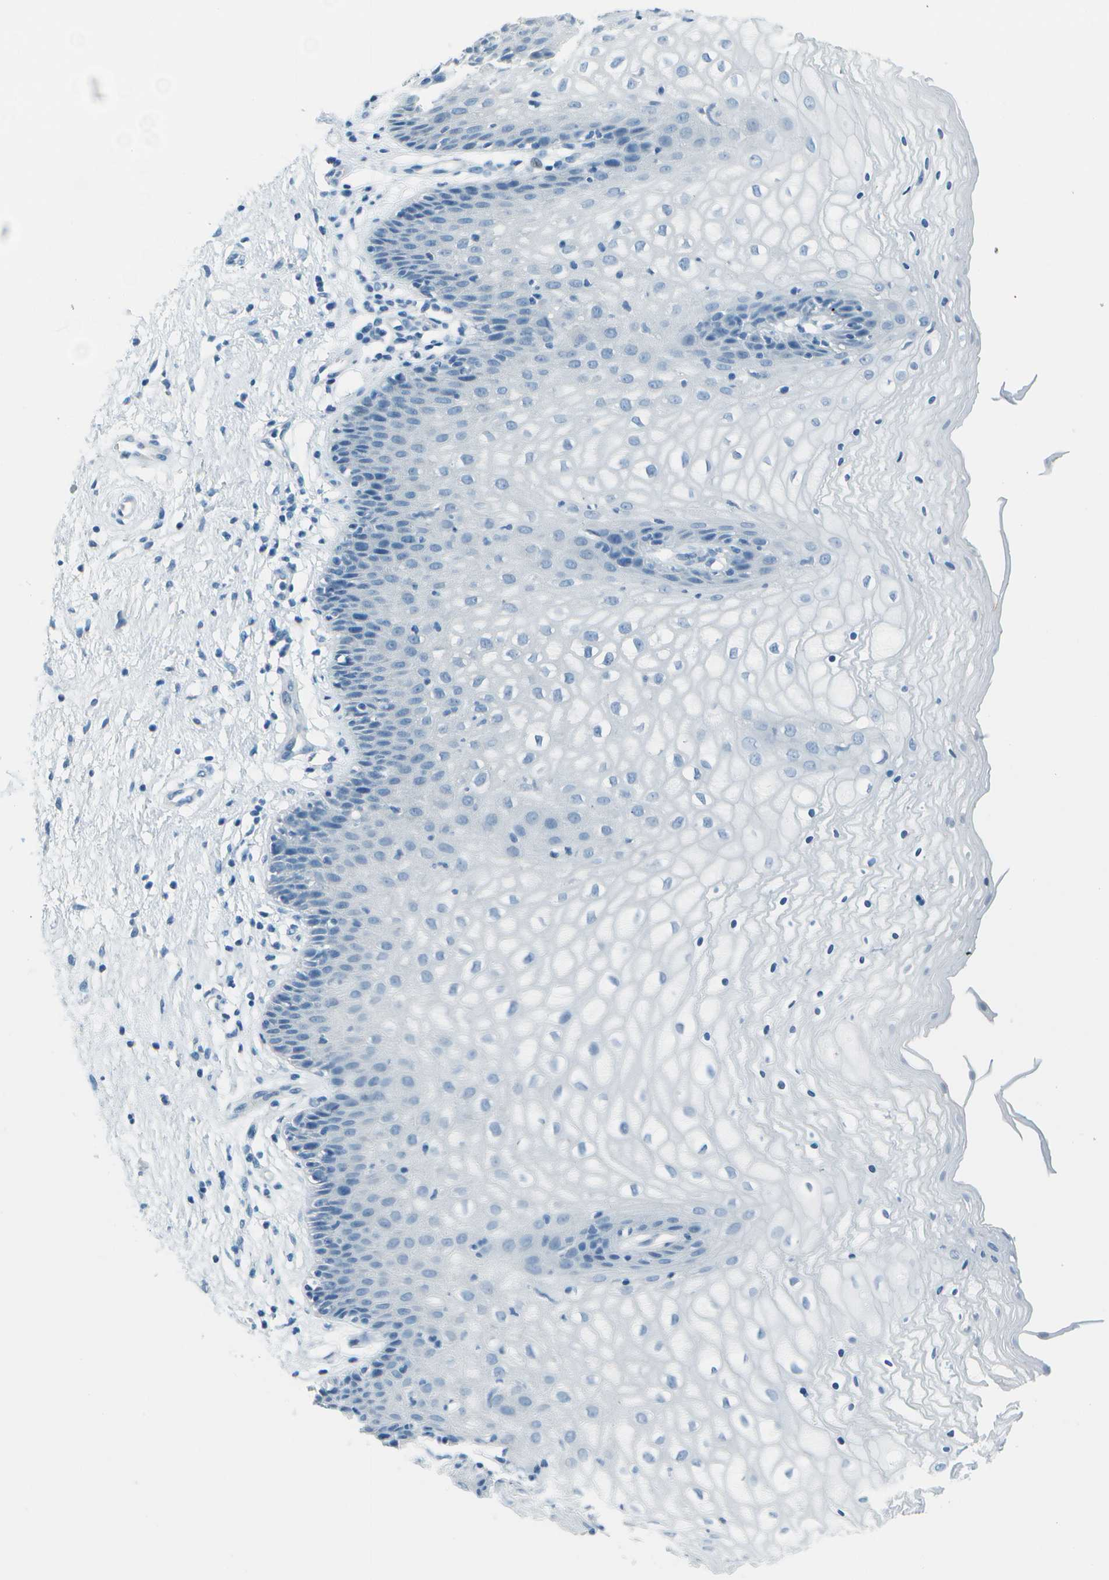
{"staining": {"intensity": "negative", "quantity": "none", "location": "none"}, "tissue": "vagina", "cell_type": "Squamous epithelial cells", "image_type": "normal", "snomed": [{"axis": "morphology", "description": "Normal tissue, NOS"}, {"axis": "topography", "description": "Vagina"}], "caption": "A high-resolution image shows immunohistochemistry staining of normal vagina, which demonstrates no significant expression in squamous epithelial cells.", "gene": "FGF1", "patient": {"sex": "female", "age": 34}}